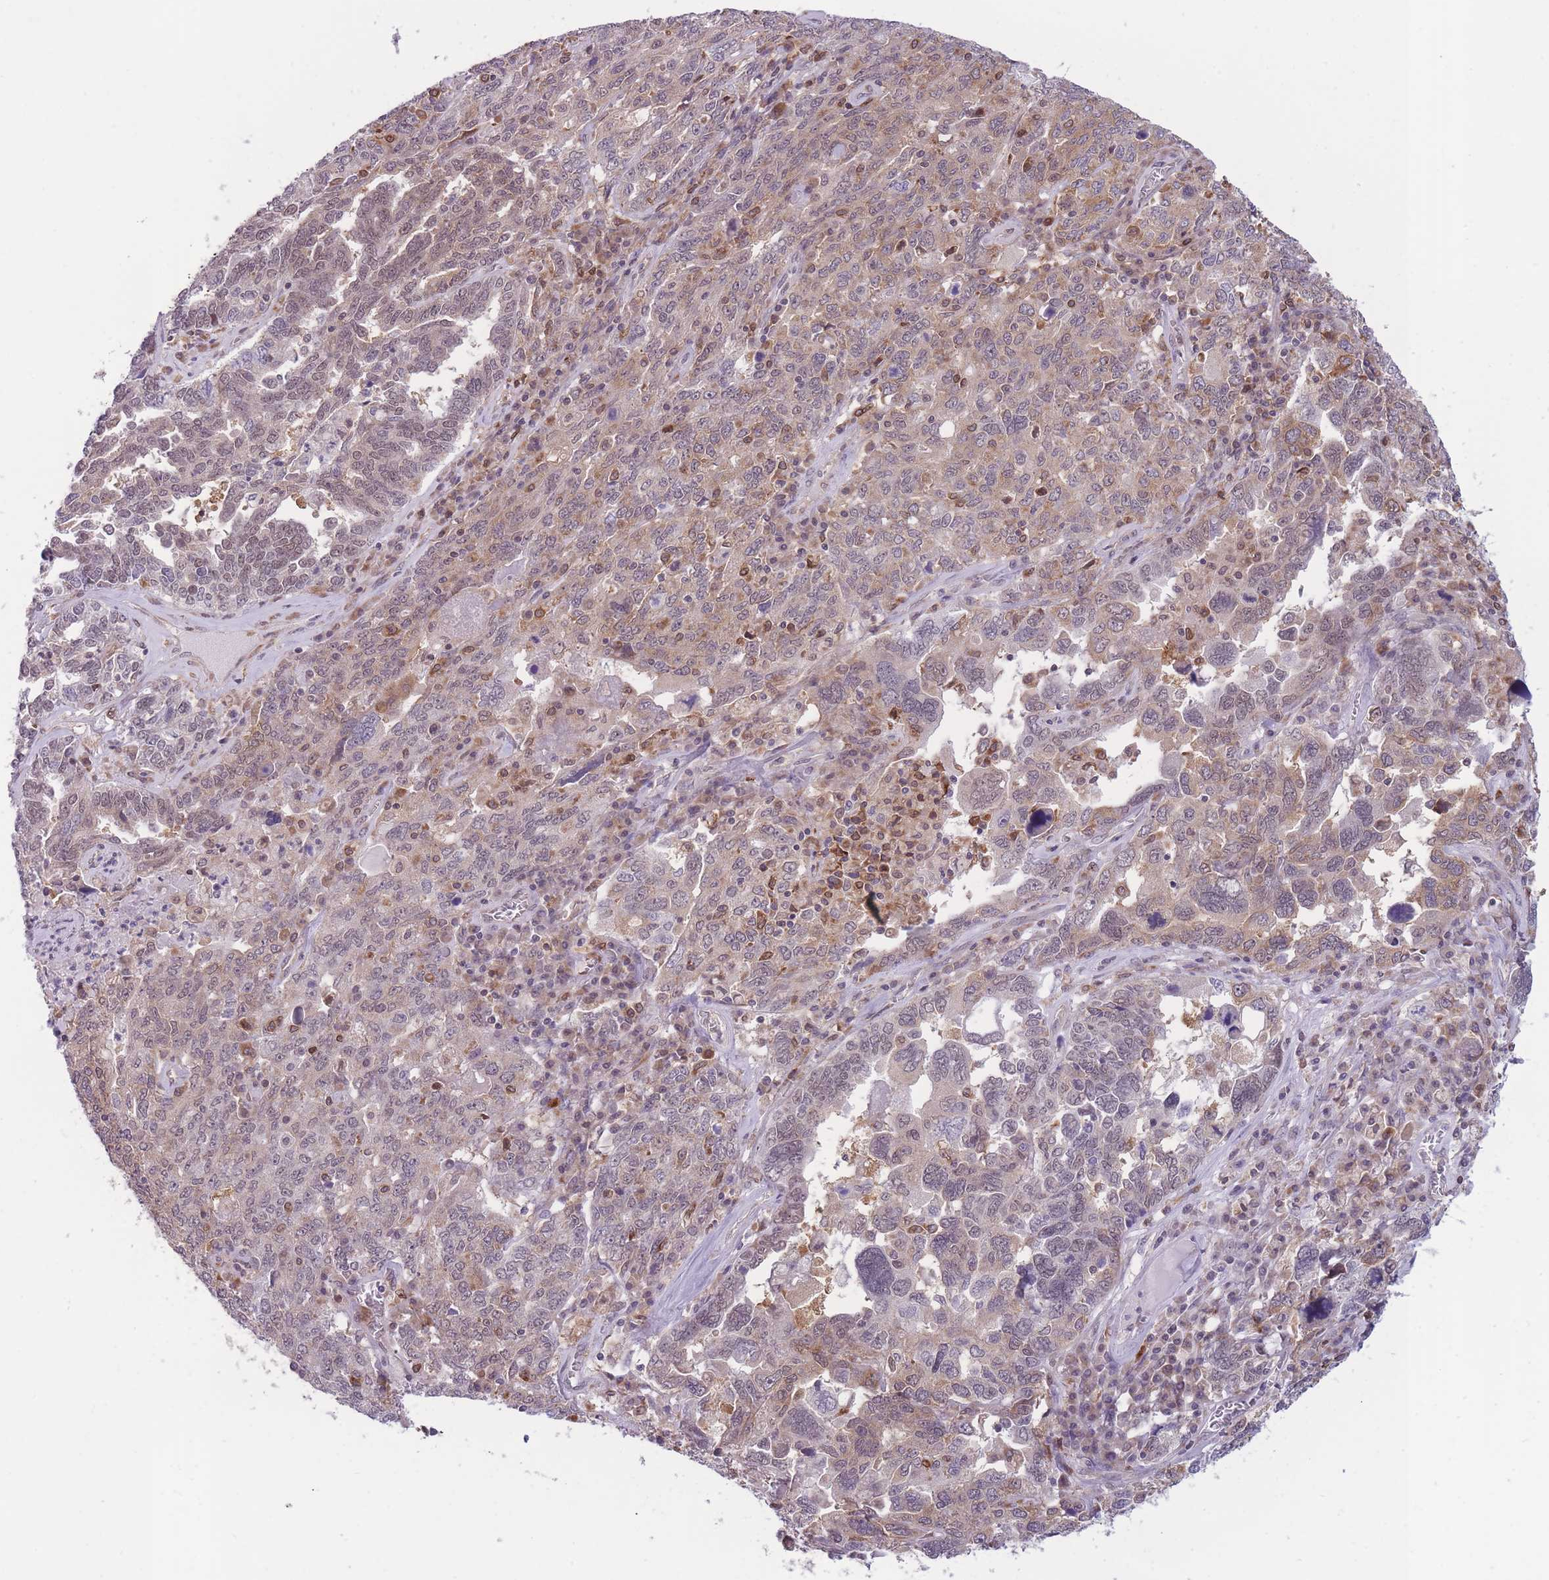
{"staining": {"intensity": "weak", "quantity": "25%-75%", "location": "cytoplasmic/membranous,nuclear"}, "tissue": "ovarian cancer", "cell_type": "Tumor cells", "image_type": "cancer", "snomed": [{"axis": "morphology", "description": "Carcinoma, endometroid"}, {"axis": "topography", "description": "Ovary"}], "caption": "This is an image of IHC staining of ovarian endometroid carcinoma, which shows weak positivity in the cytoplasmic/membranous and nuclear of tumor cells.", "gene": "TMEM121", "patient": {"sex": "female", "age": 62}}